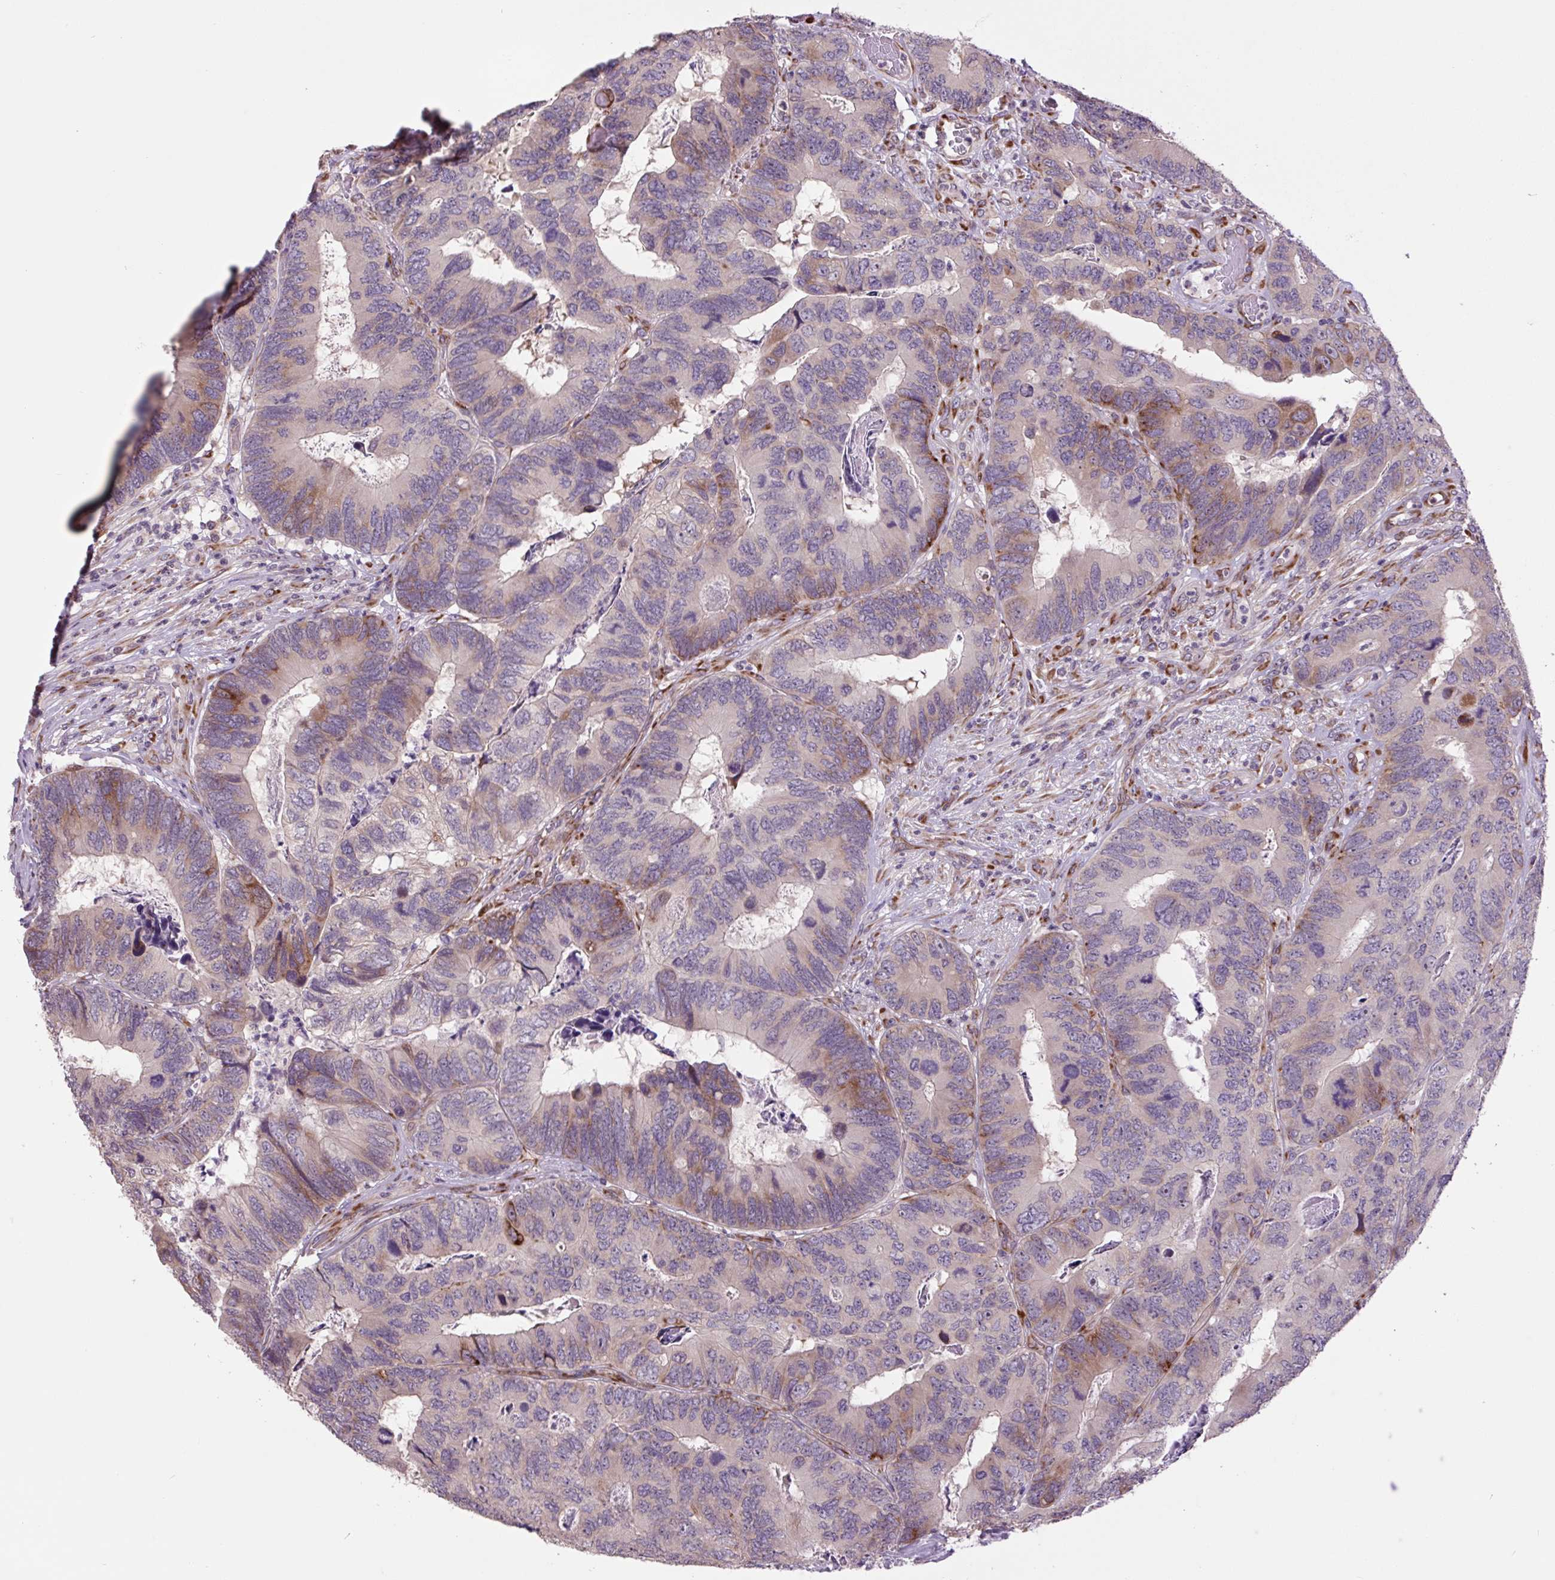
{"staining": {"intensity": "moderate", "quantity": "<25%", "location": "cytoplasmic/membranous"}, "tissue": "colorectal cancer", "cell_type": "Tumor cells", "image_type": "cancer", "snomed": [{"axis": "morphology", "description": "Adenocarcinoma, NOS"}, {"axis": "topography", "description": "Colon"}], "caption": "High-power microscopy captured an IHC image of adenocarcinoma (colorectal), revealing moderate cytoplasmic/membranous expression in approximately <25% of tumor cells.", "gene": "PLA2G4A", "patient": {"sex": "female", "age": 67}}